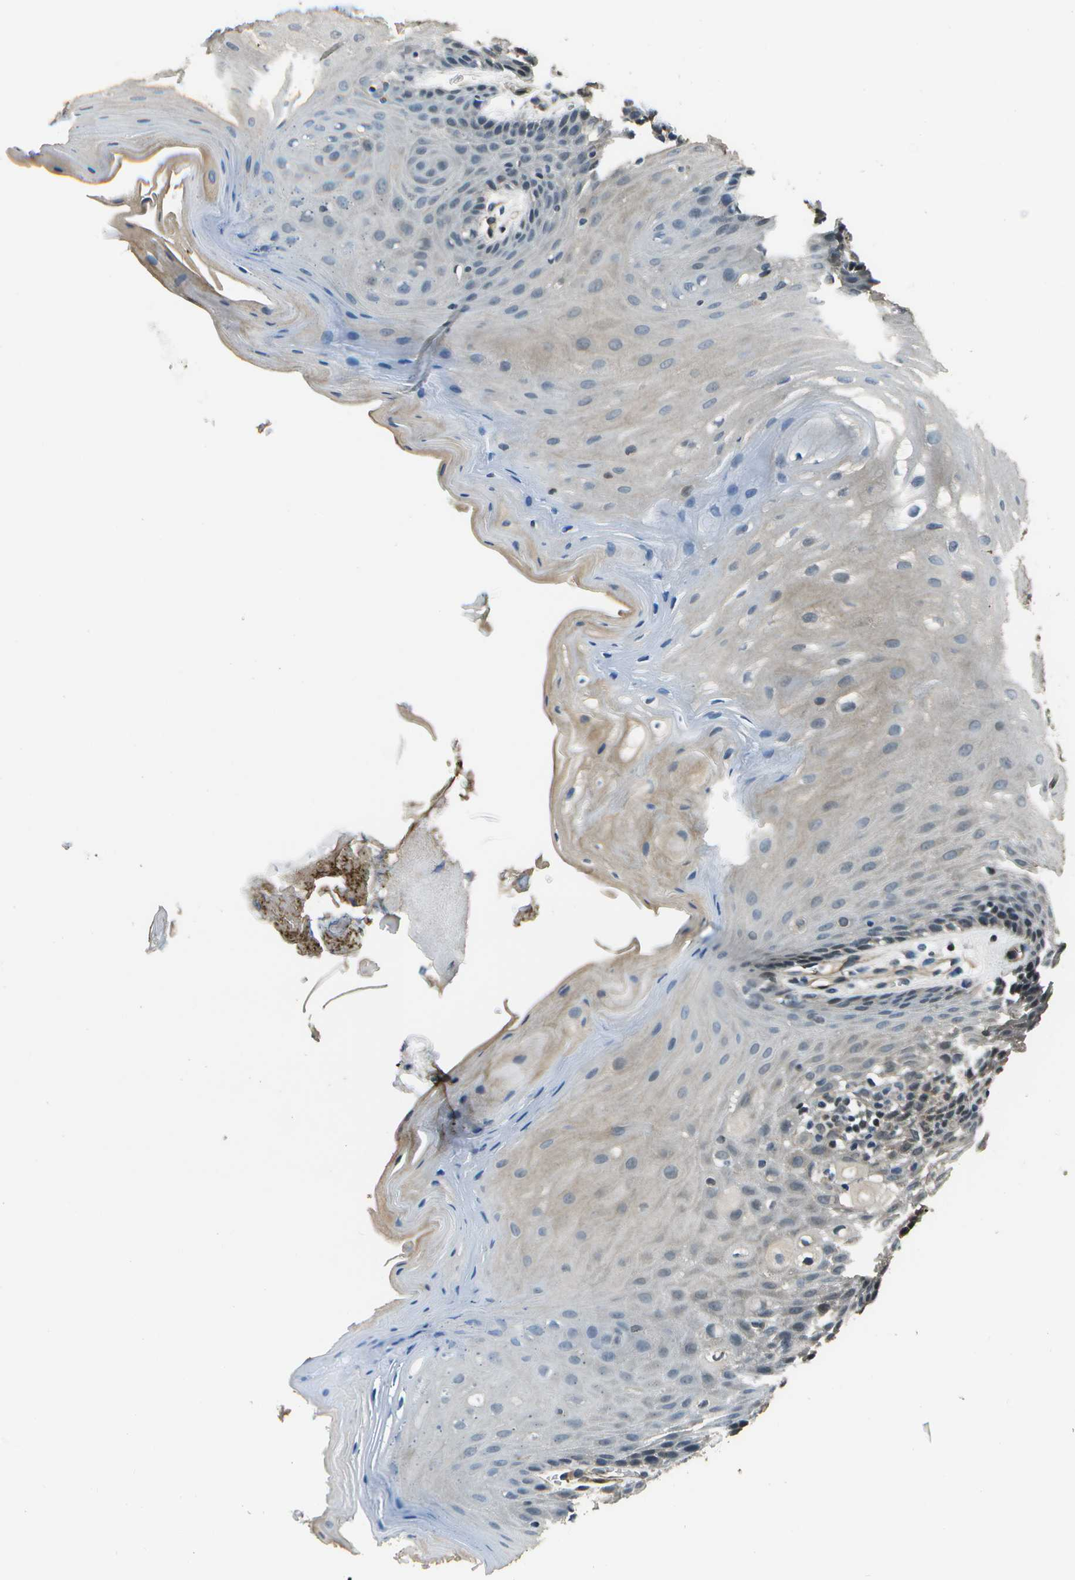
{"staining": {"intensity": "moderate", "quantity": "25%-75%", "location": "cytoplasmic/membranous"}, "tissue": "oral mucosa", "cell_type": "Squamous epithelial cells", "image_type": "normal", "snomed": [{"axis": "morphology", "description": "Normal tissue, NOS"}, {"axis": "morphology", "description": "Squamous cell carcinoma, NOS"}, {"axis": "topography", "description": "Oral tissue"}, {"axis": "topography", "description": "Head-Neck"}], "caption": "Immunohistochemistry of normal human oral mucosa exhibits medium levels of moderate cytoplasmic/membranous expression in approximately 25%-75% of squamous epithelial cells. (Stains: DAB (3,3'-diaminobenzidine) in brown, nuclei in blue, Microscopy: brightfield microscopy at high magnification).", "gene": "PDLIM1", "patient": {"sex": "male", "age": 71}}